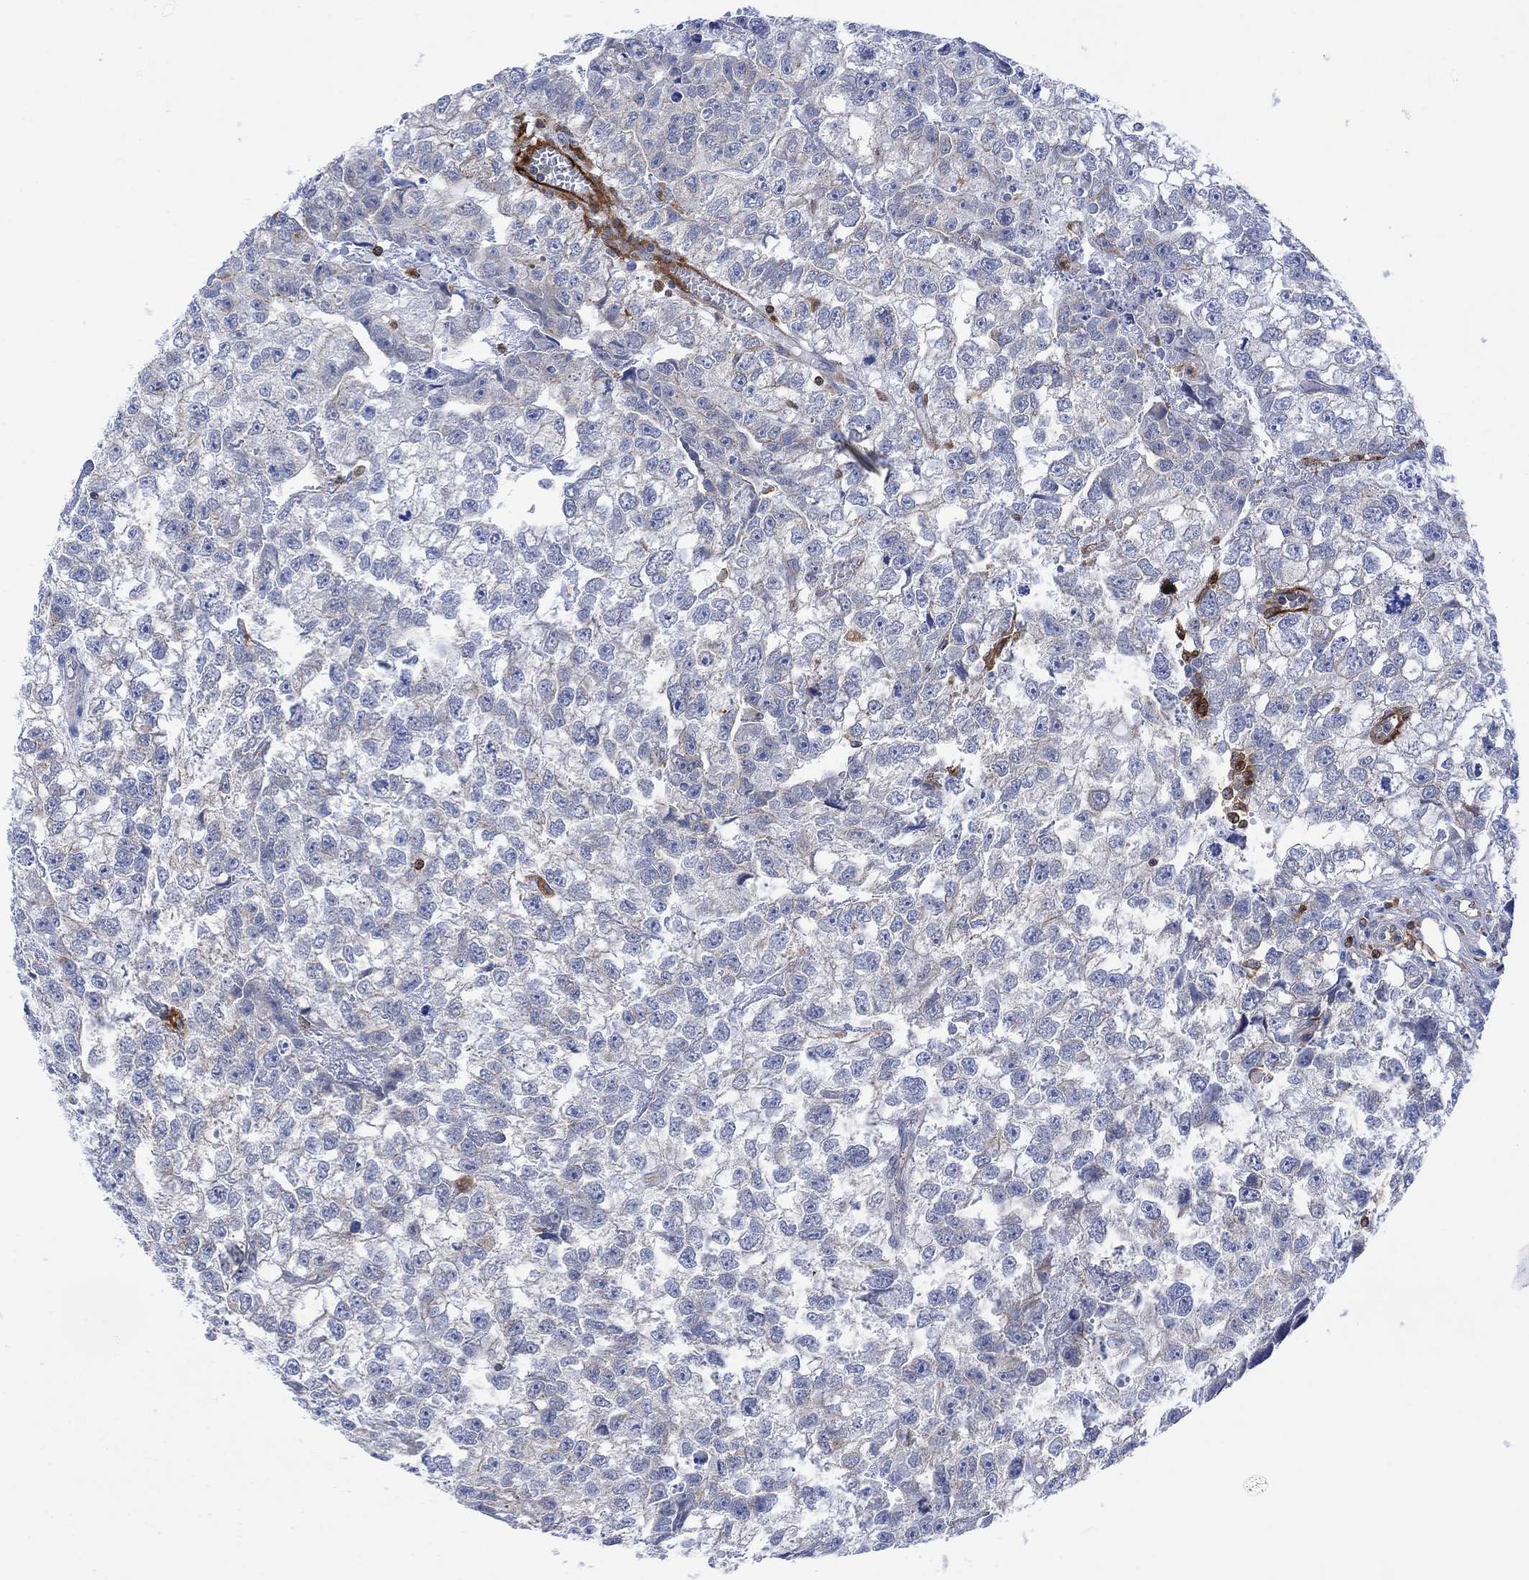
{"staining": {"intensity": "negative", "quantity": "none", "location": "none"}, "tissue": "testis cancer", "cell_type": "Tumor cells", "image_type": "cancer", "snomed": [{"axis": "morphology", "description": "Carcinoma, Embryonal, NOS"}, {"axis": "morphology", "description": "Teratoma, malignant, NOS"}, {"axis": "topography", "description": "Testis"}], "caption": "This is an immunohistochemistry micrograph of human testis embryonal carcinoma. There is no staining in tumor cells.", "gene": "GBP5", "patient": {"sex": "male", "age": 44}}